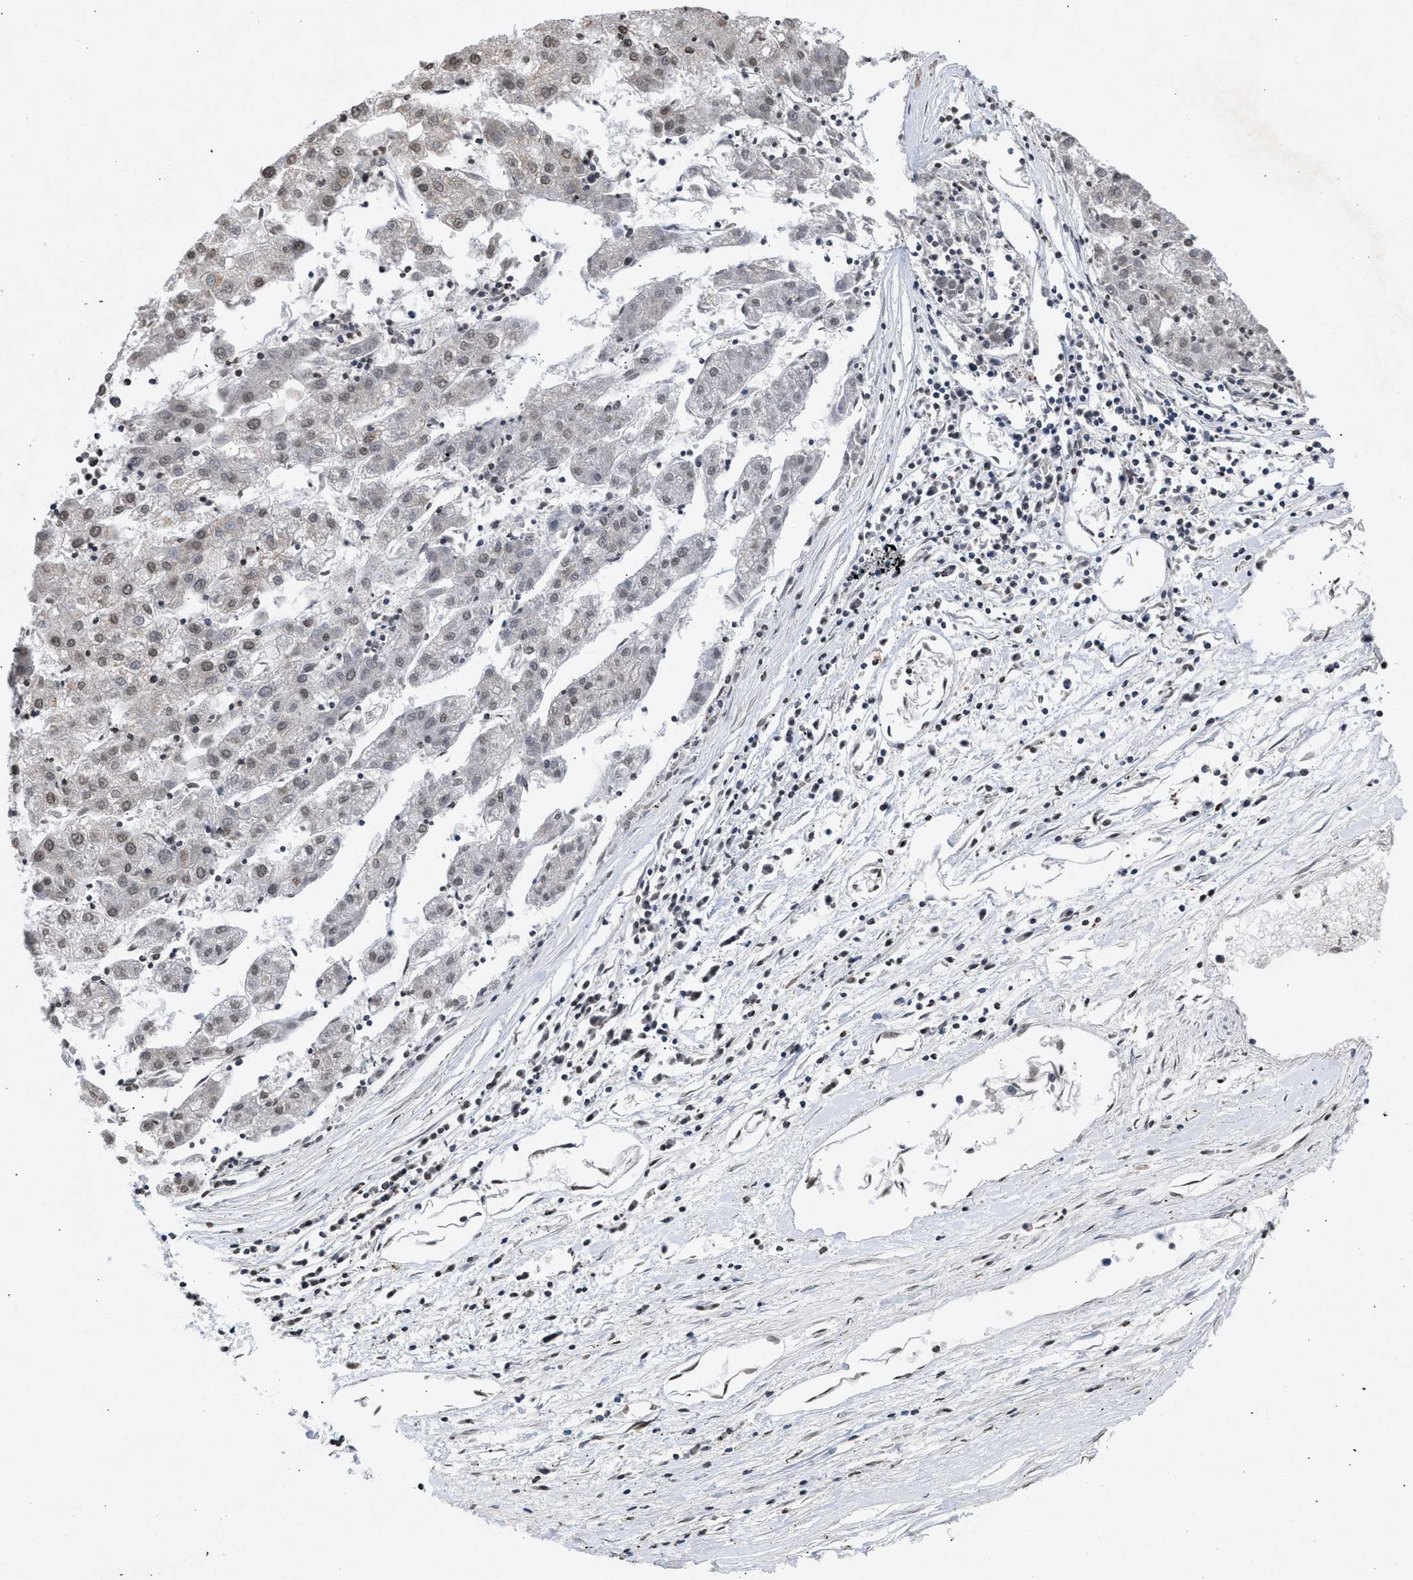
{"staining": {"intensity": "weak", "quantity": "<25%", "location": "nuclear"}, "tissue": "liver cancer", "cell_type": "Tumor cells", "image_type": "cancer", "snomed": [{"axis": "morphology", "description": "Carcinoma, Hepatocellular, NOS"}, {"axis": "topography", "description": "Liver"}], "caption": "The histopathology image displays no significant positivity in tumor cells of hepatocellular carcinoma (liver).", "gene": "NUP35", "patient": {"sex": "male", "age": 72}}